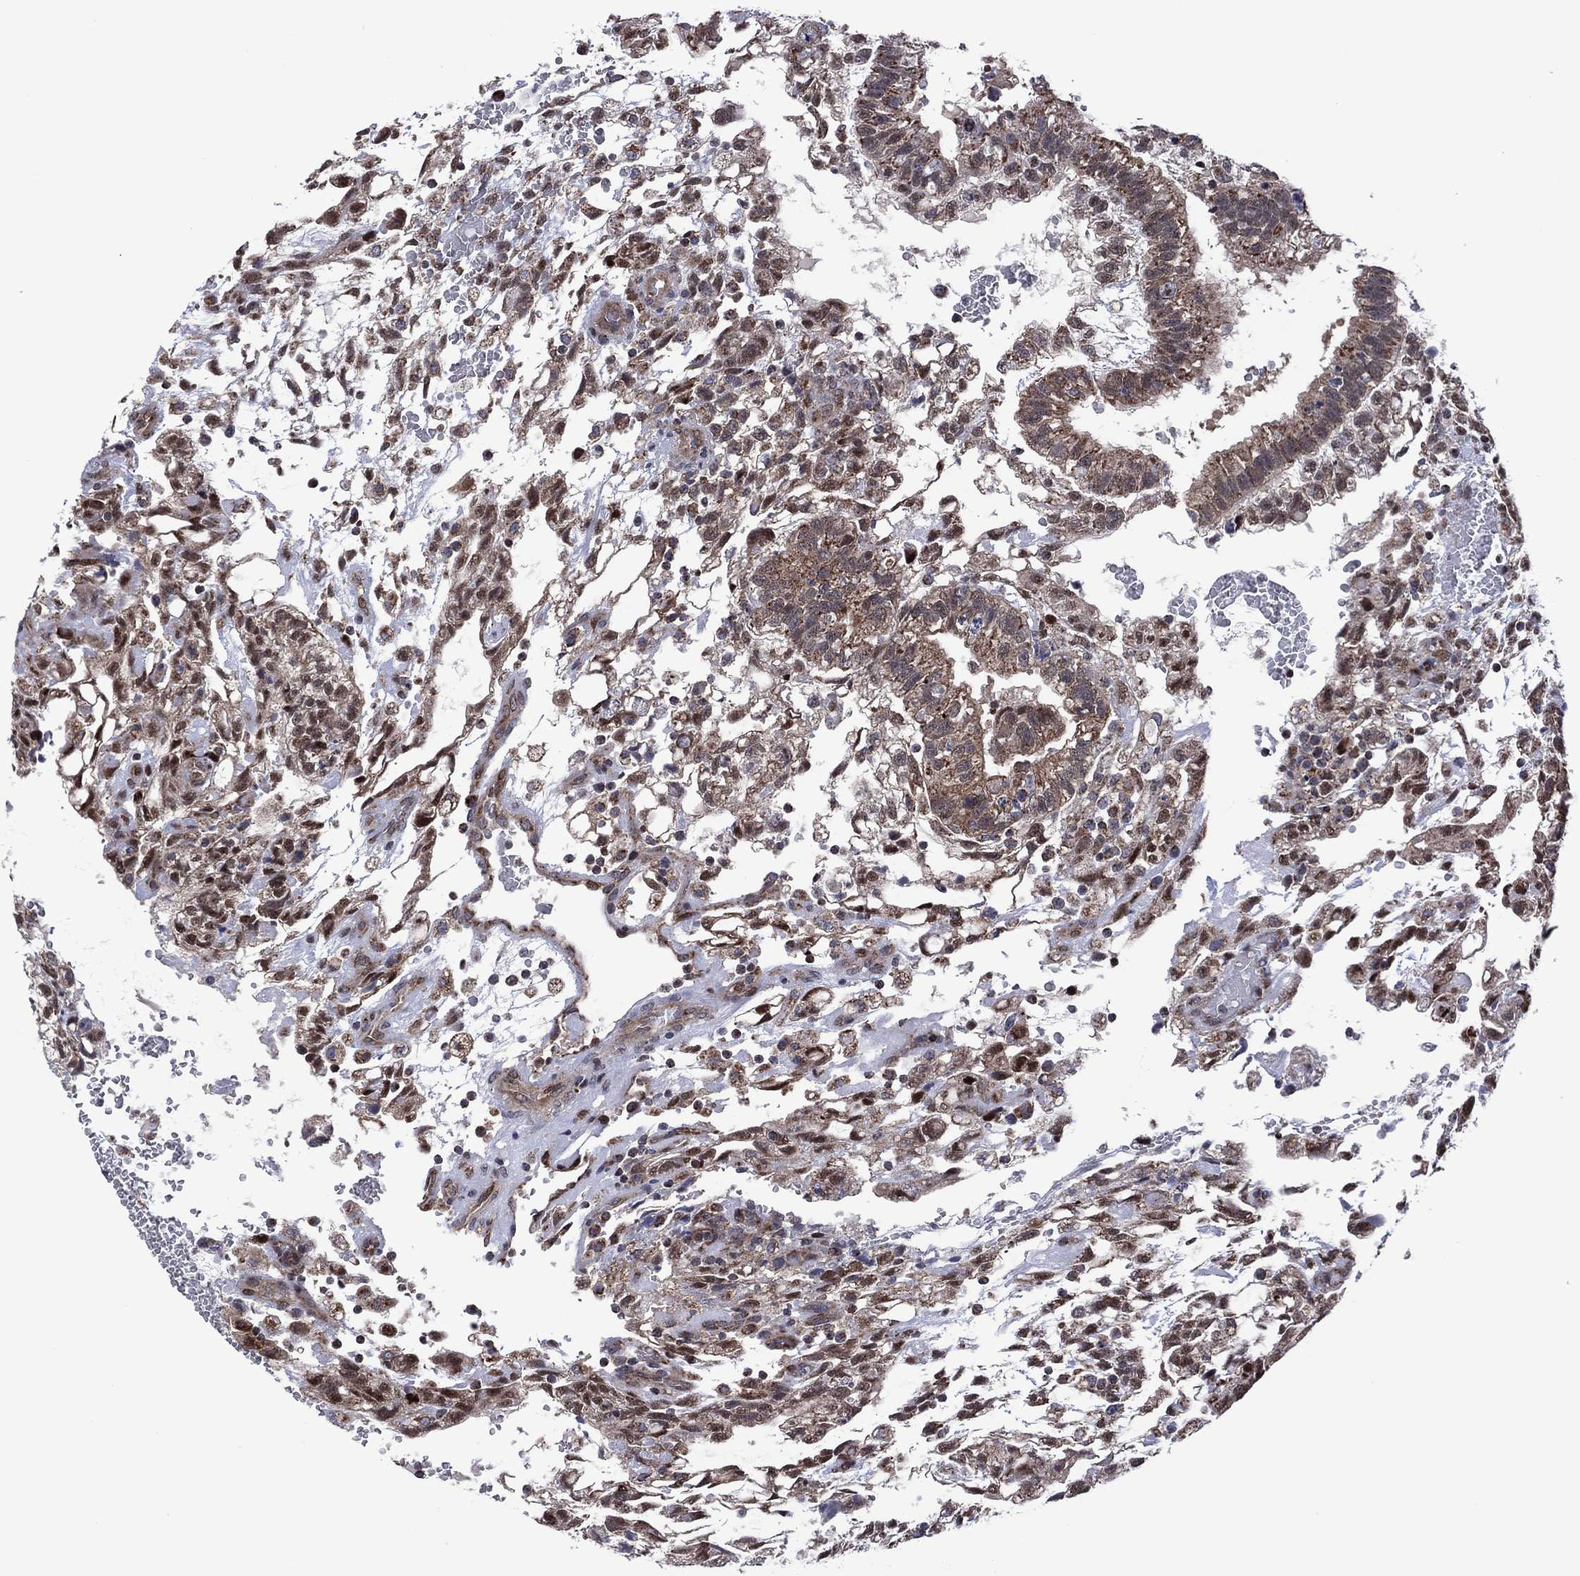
{"staining": {"intensity": "weak", "quantity": "25%-75%", "location": "cytoplasmic/membranous"}, "tissue": "testis cancer", "cell_type": "Tumor cells", "image_type": "cancer", "snomed": [{"axis": "morphology", "description": "Carcinoma, Embryonal, NOS"}, {"axis": "topography", "description": "Testis"}], "caption": "Approximately 25%-75% of tumor cells in testis cancer display weak cytoplasmic/membranous protein expression as visualized by brown immunohistochemical staining.", "gene": "PIDD1", "patient": {"sex": "male", "age": 32}}